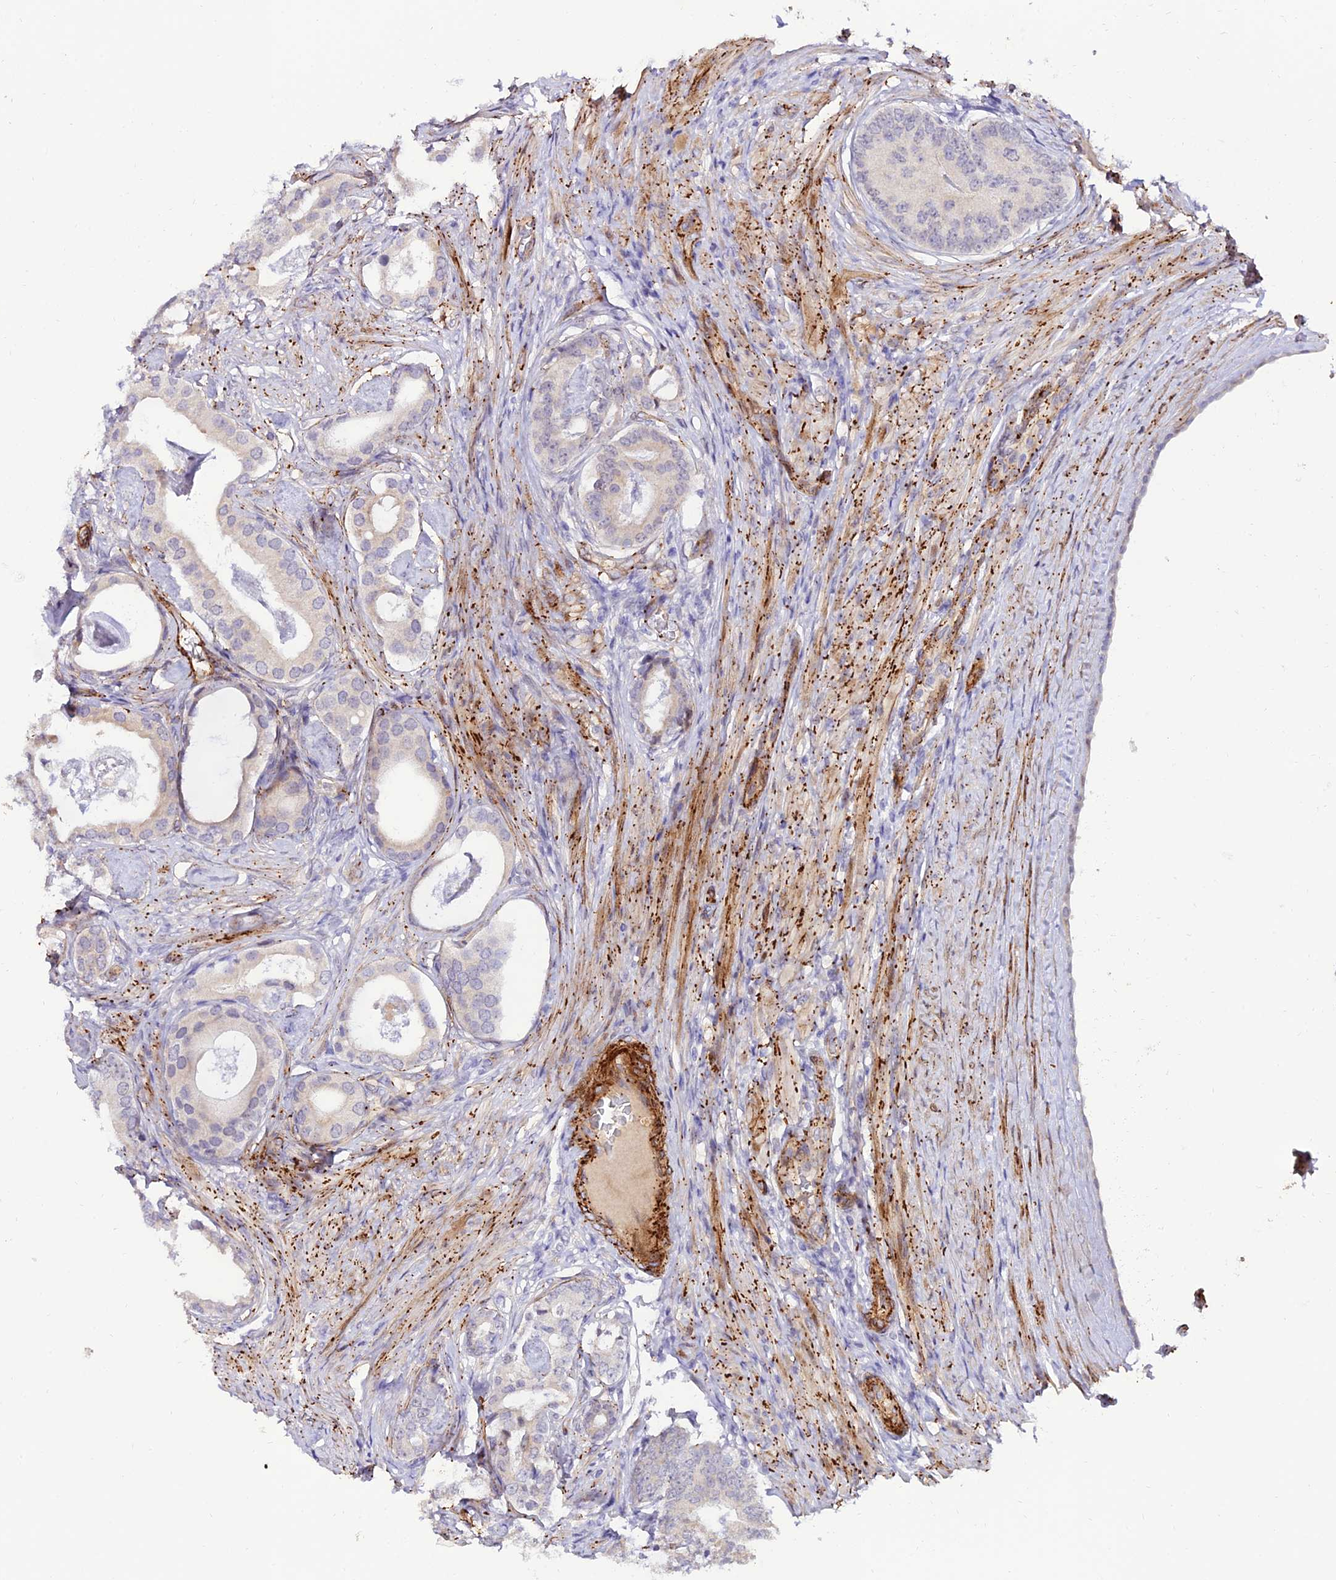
{"staining": {"intensity": "negative", "quantity": "none", "location": "none"}, "tissue": "prostate cancer", "cell_type": "Tumor cells", "image_type": "cancer", "snomed": [{"axis": "morphology", "description": "Adenocarcinoma, Low grade"}, {"axis": "topography", "description": "Prostate"}], "caption": "Prostate cancer was stained to show a protein in brown. There is no significant staining in tumor cells.", "gene": "ALDH3B2", "patient": {"sex": "male", "age": 71}}